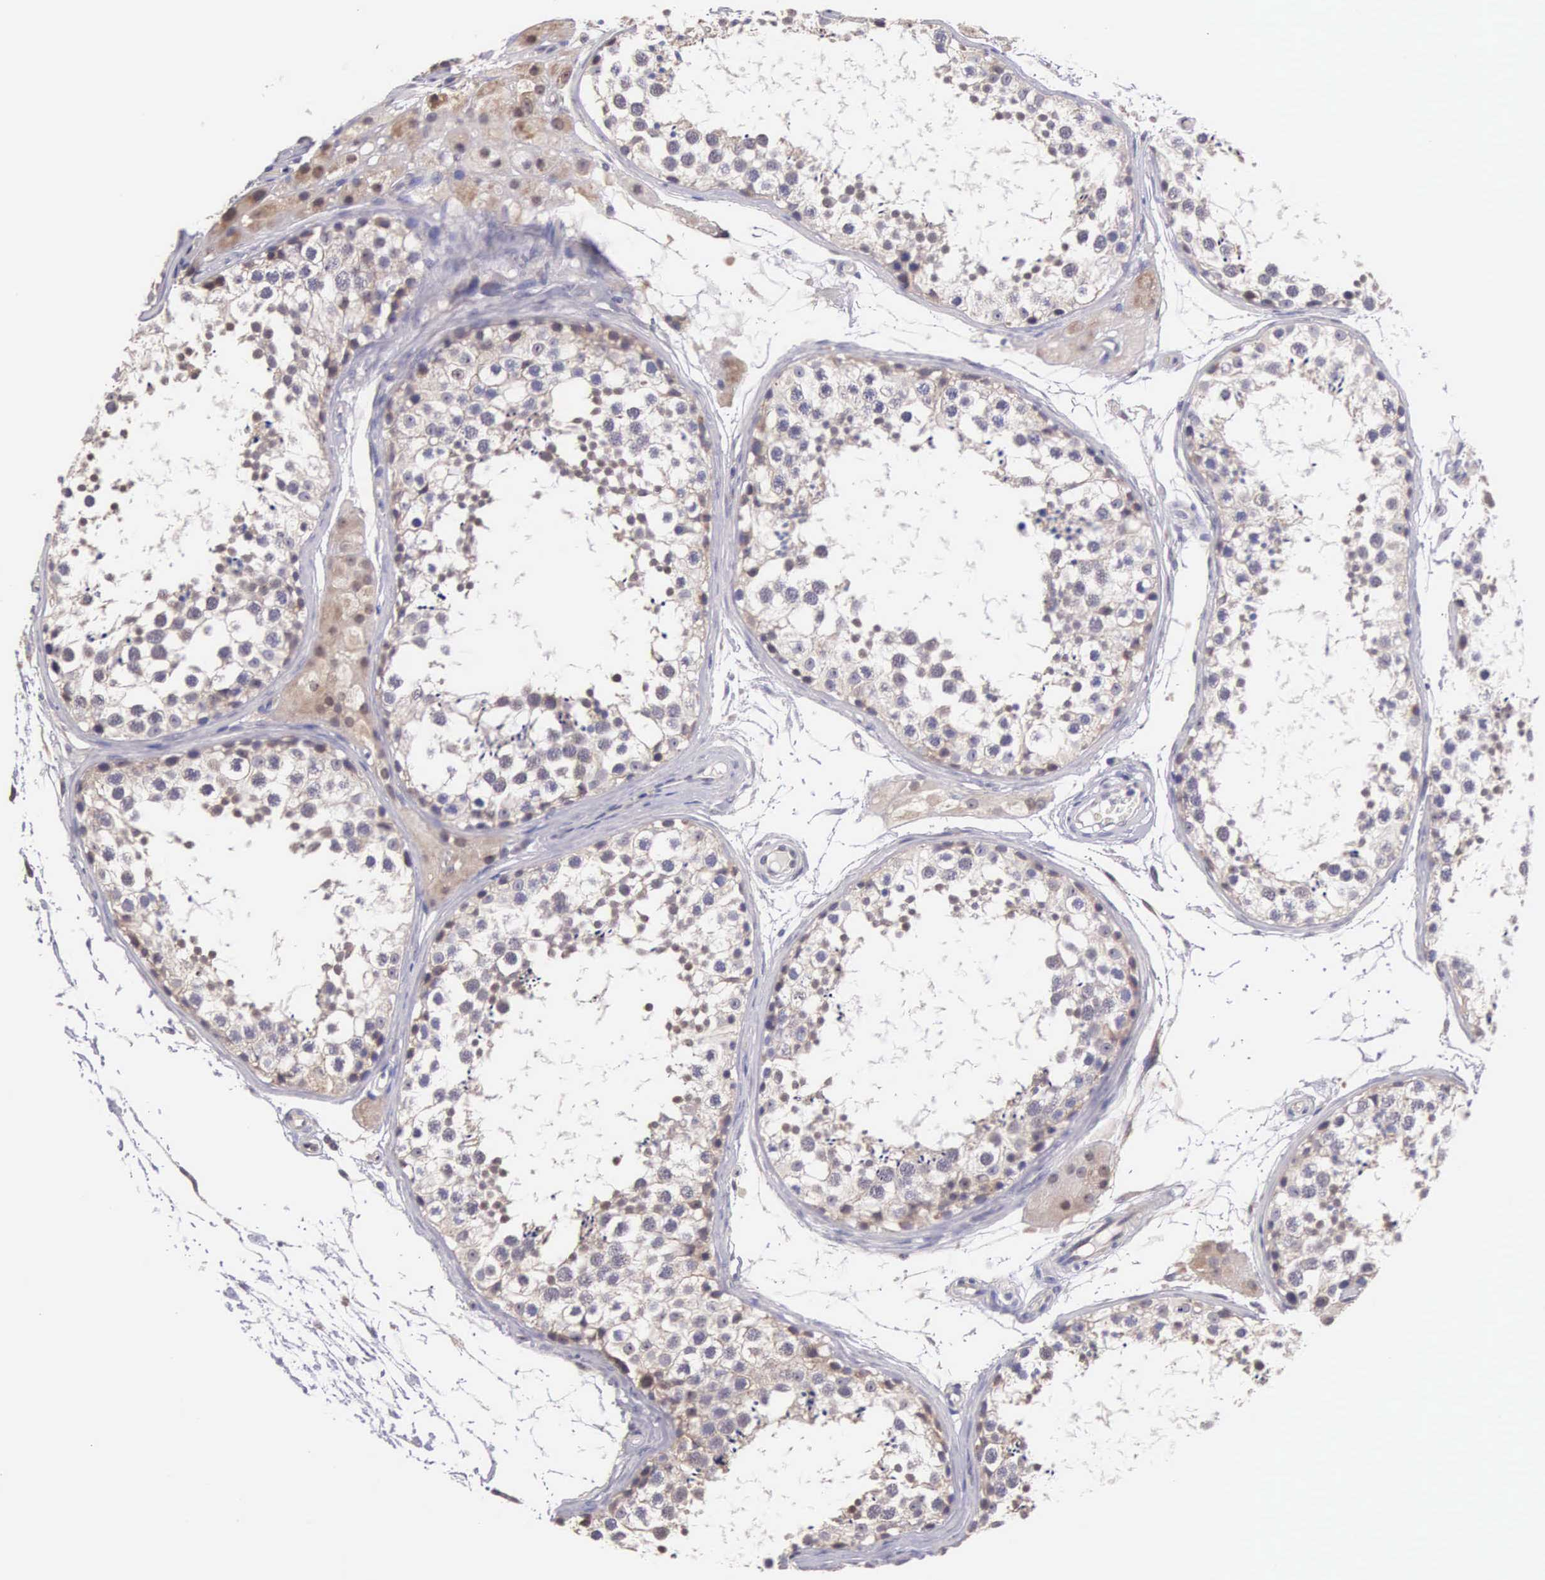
{"staining": {"intensity": "moderate", "quantity": "<25%", "location": "cytoplasmic/membranous"}, "tissue": "testis", "cell_type": "Cells in seminiferous ducts", "image_type": "normal", "snomed": [{"axis": "morphology", "description": "Normal tissue, NOS"}, {"axis": "topography", "description": "Testis"}], "caption": "A brown stain labels moderate cytoplasmic/membranous expression of a protein in cells in seminiferous ducts of benign human testis.", "gene": "PIR", "patient": {"sex": "male", "age": 57}}